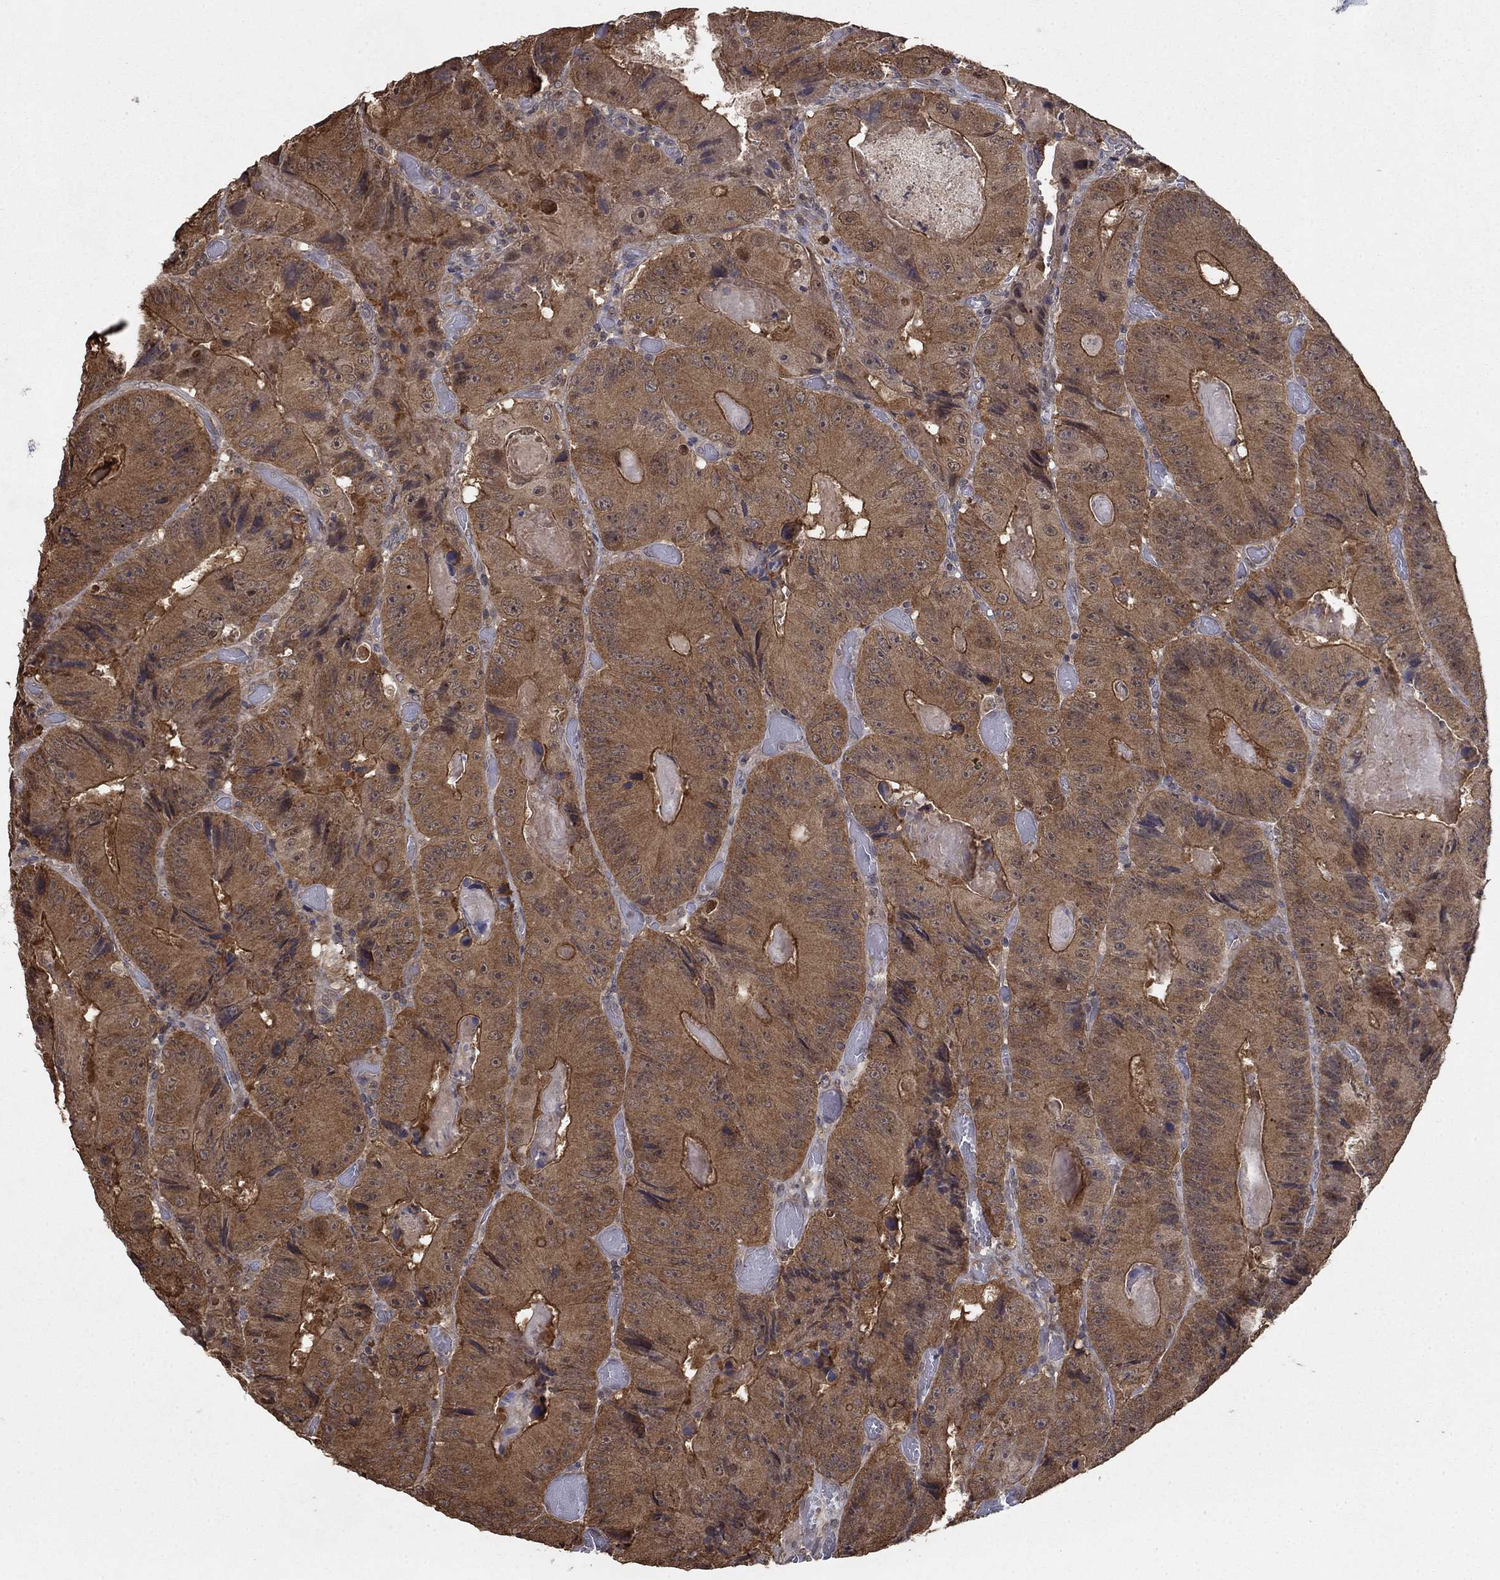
{"staining": {"intensity": "moderate", "quantity": ">75%", "location": "cytoplasmic/membranous"}, "tissue": "colorectal cancer", "cell_type": "Tumor cells", "image_type": "cancer", "snomed": [{"axis": "morphology", "description": "Adenocarcinoma, NOS"}, {"axis": "topography", "description": "Colon"}], "caption": "Immunohistochemistry staining of colorectal adenocarcinoma, which exhibits medium levels of moderate cytoplasmic/membranous expression in approximately >75% of tumor cells indicating moderate cytoplasmic/membranous protein expression. The staining was performed using DAB (brown) for protein detection and nuclei were counterstained in hematoxylin (blue).", "gene": "RNF114", "patient": {"sex": "female", "age": 86}}